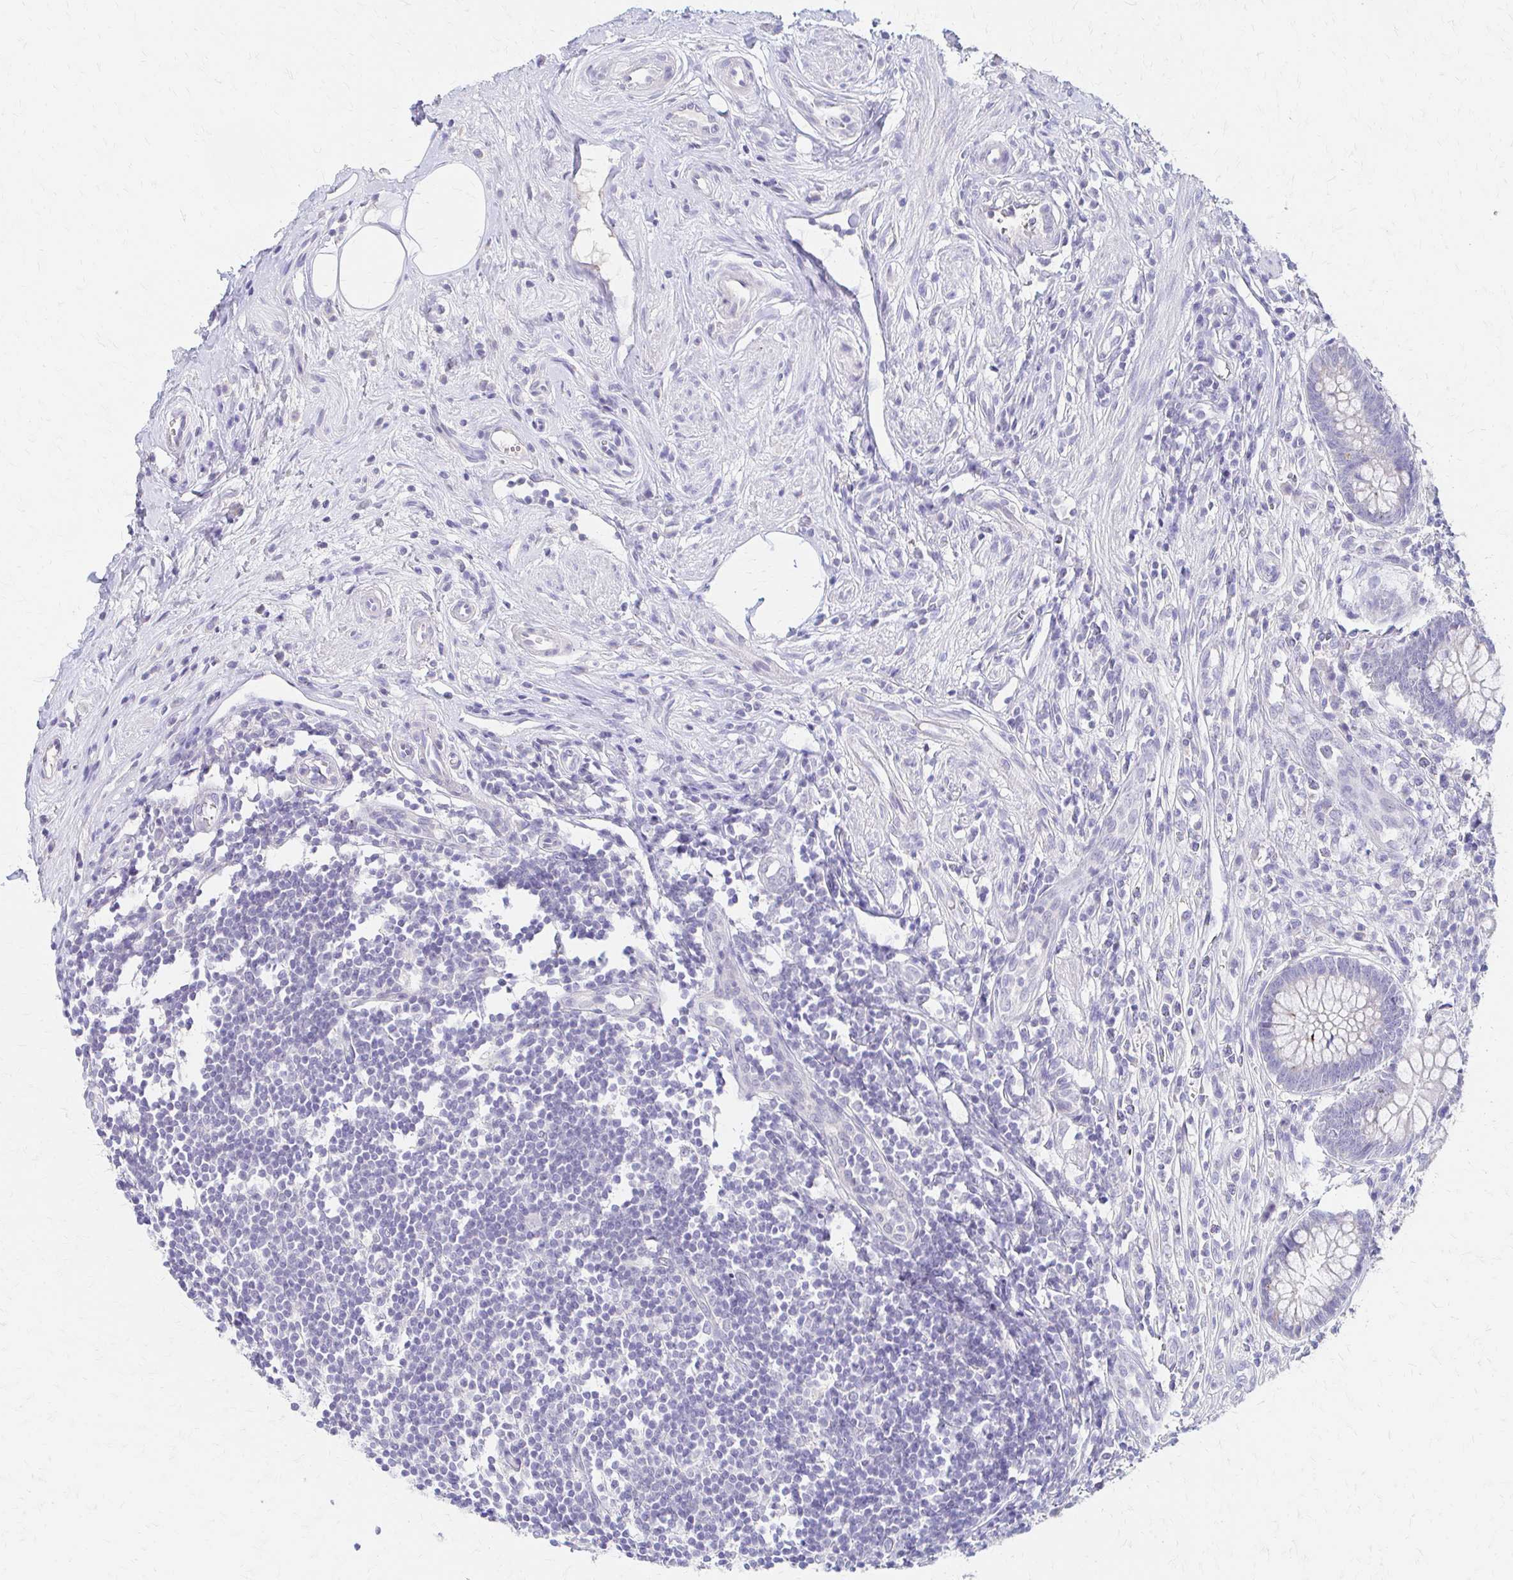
{"staining": {"intensity": "negative", "quantity": "none", "location": "none"}, "tissue": "appendix", "cell_type": "Glandular cells", "image_type": "normal", "snomed": [{"axis": "morphology", "description": "Normal tissue, NOS"}, {"axis": "topography", "description": "Appendix"}], "caption": "IHC histopathology image of unremarkable appendix: appendix stained with DAB (3,3'-diaminobenzidine) reveals no significant protein positivity in glandular cells.", "gene": "AZGP1", "patient": {"sex": "female", "age": 56}}